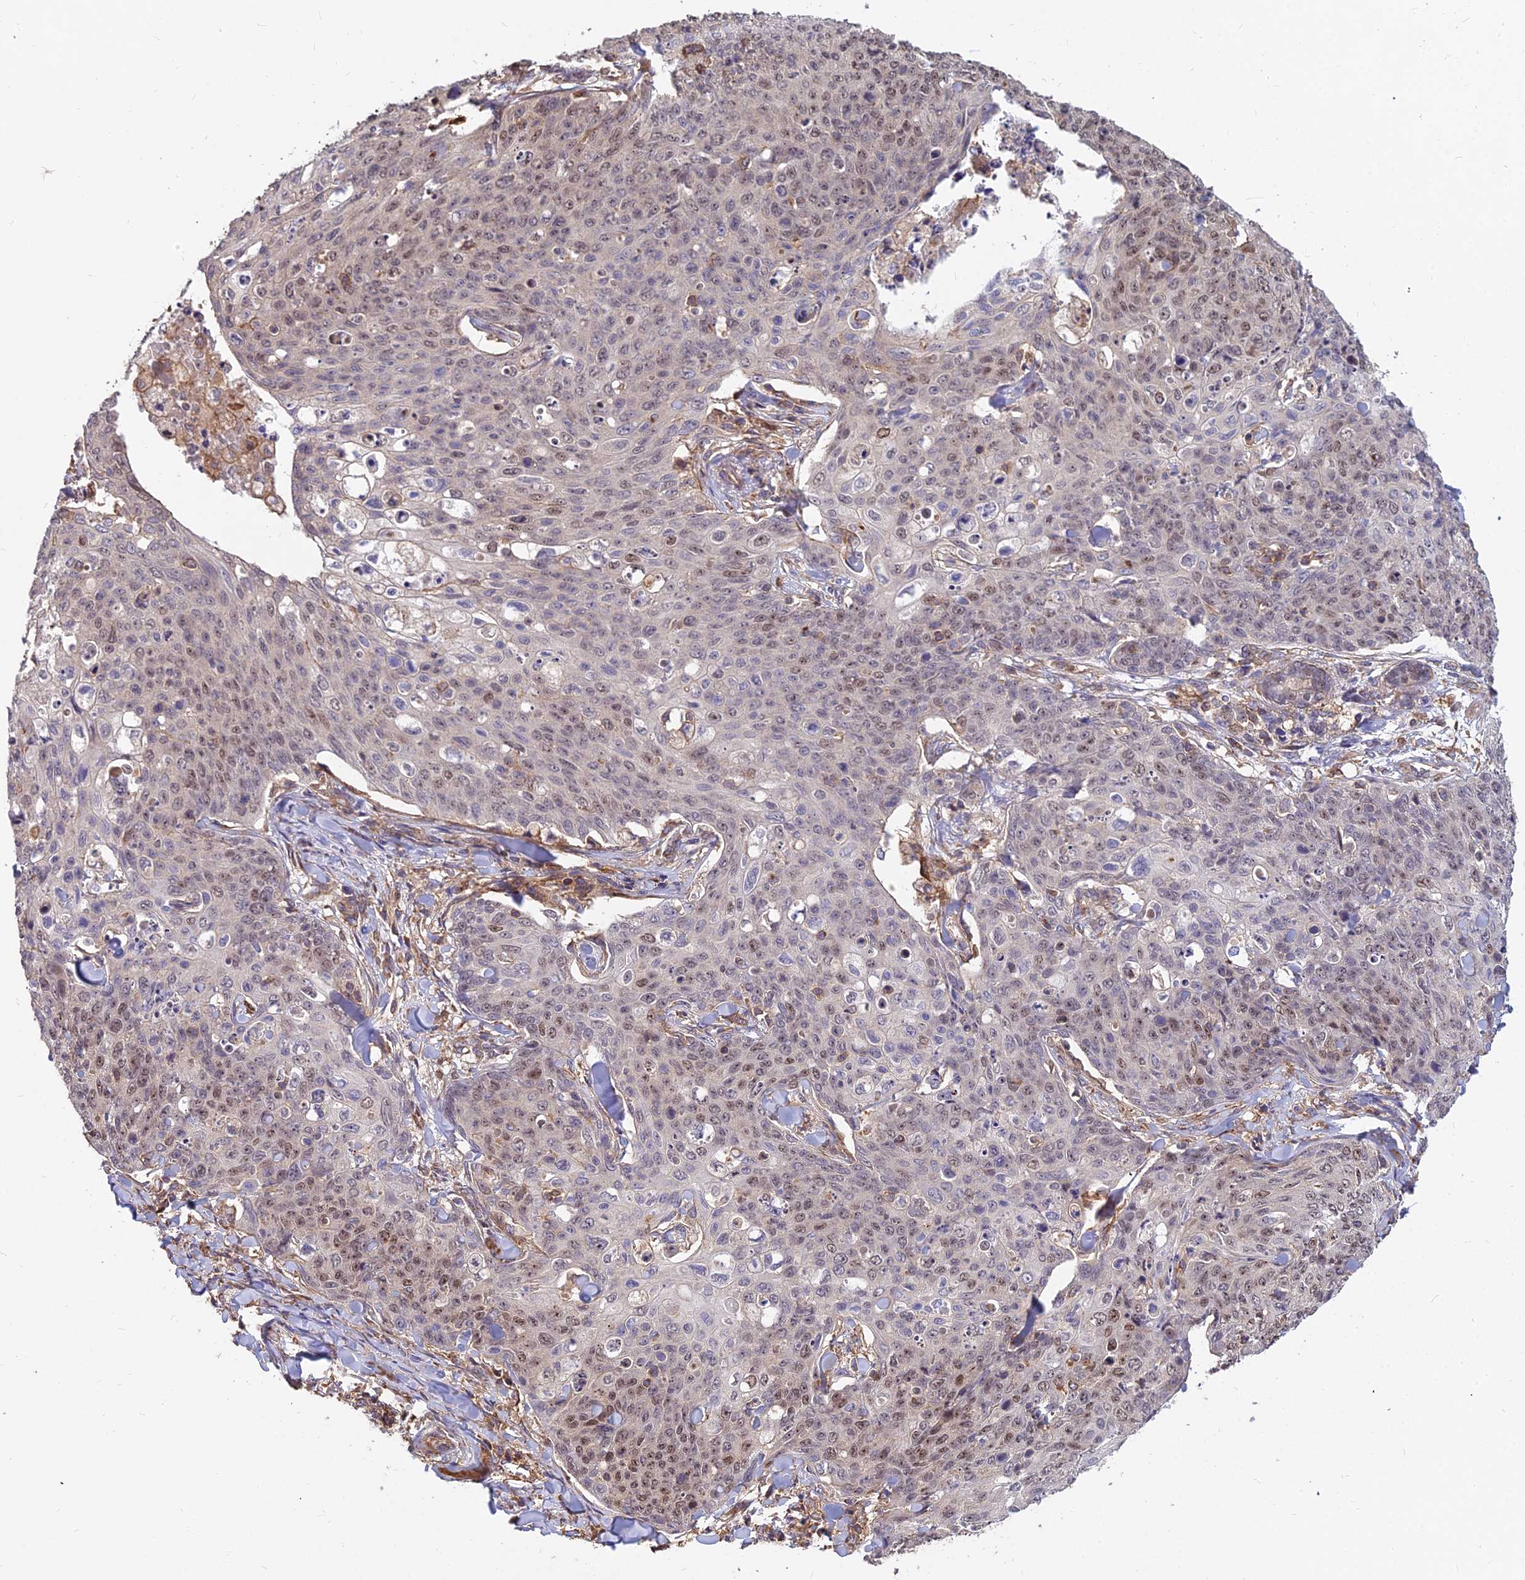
{"staining": {"intensity": "moderate", "quantity": "25%-75%", "location": "nuclear"}, "tissue": "skin cancer", "cell_type": "Tumor cells", "image_type": "cancer", "snomed": [{"axis": "morphology", "description": "Squamous cell carcinoma, NOS"}, {"axis": "topography", "description": "Skin"}, {"axis": "topography", "description": "Vulva"}], "caption": "This image shows immunohistochemistry staining of human skin squamous cell carcinoma, with medium moderate nuclear positivity in approximately 25%-75% of tumor cells.", "gene": "TCEA3", "patient": {"sex": "female", "age": 85}}